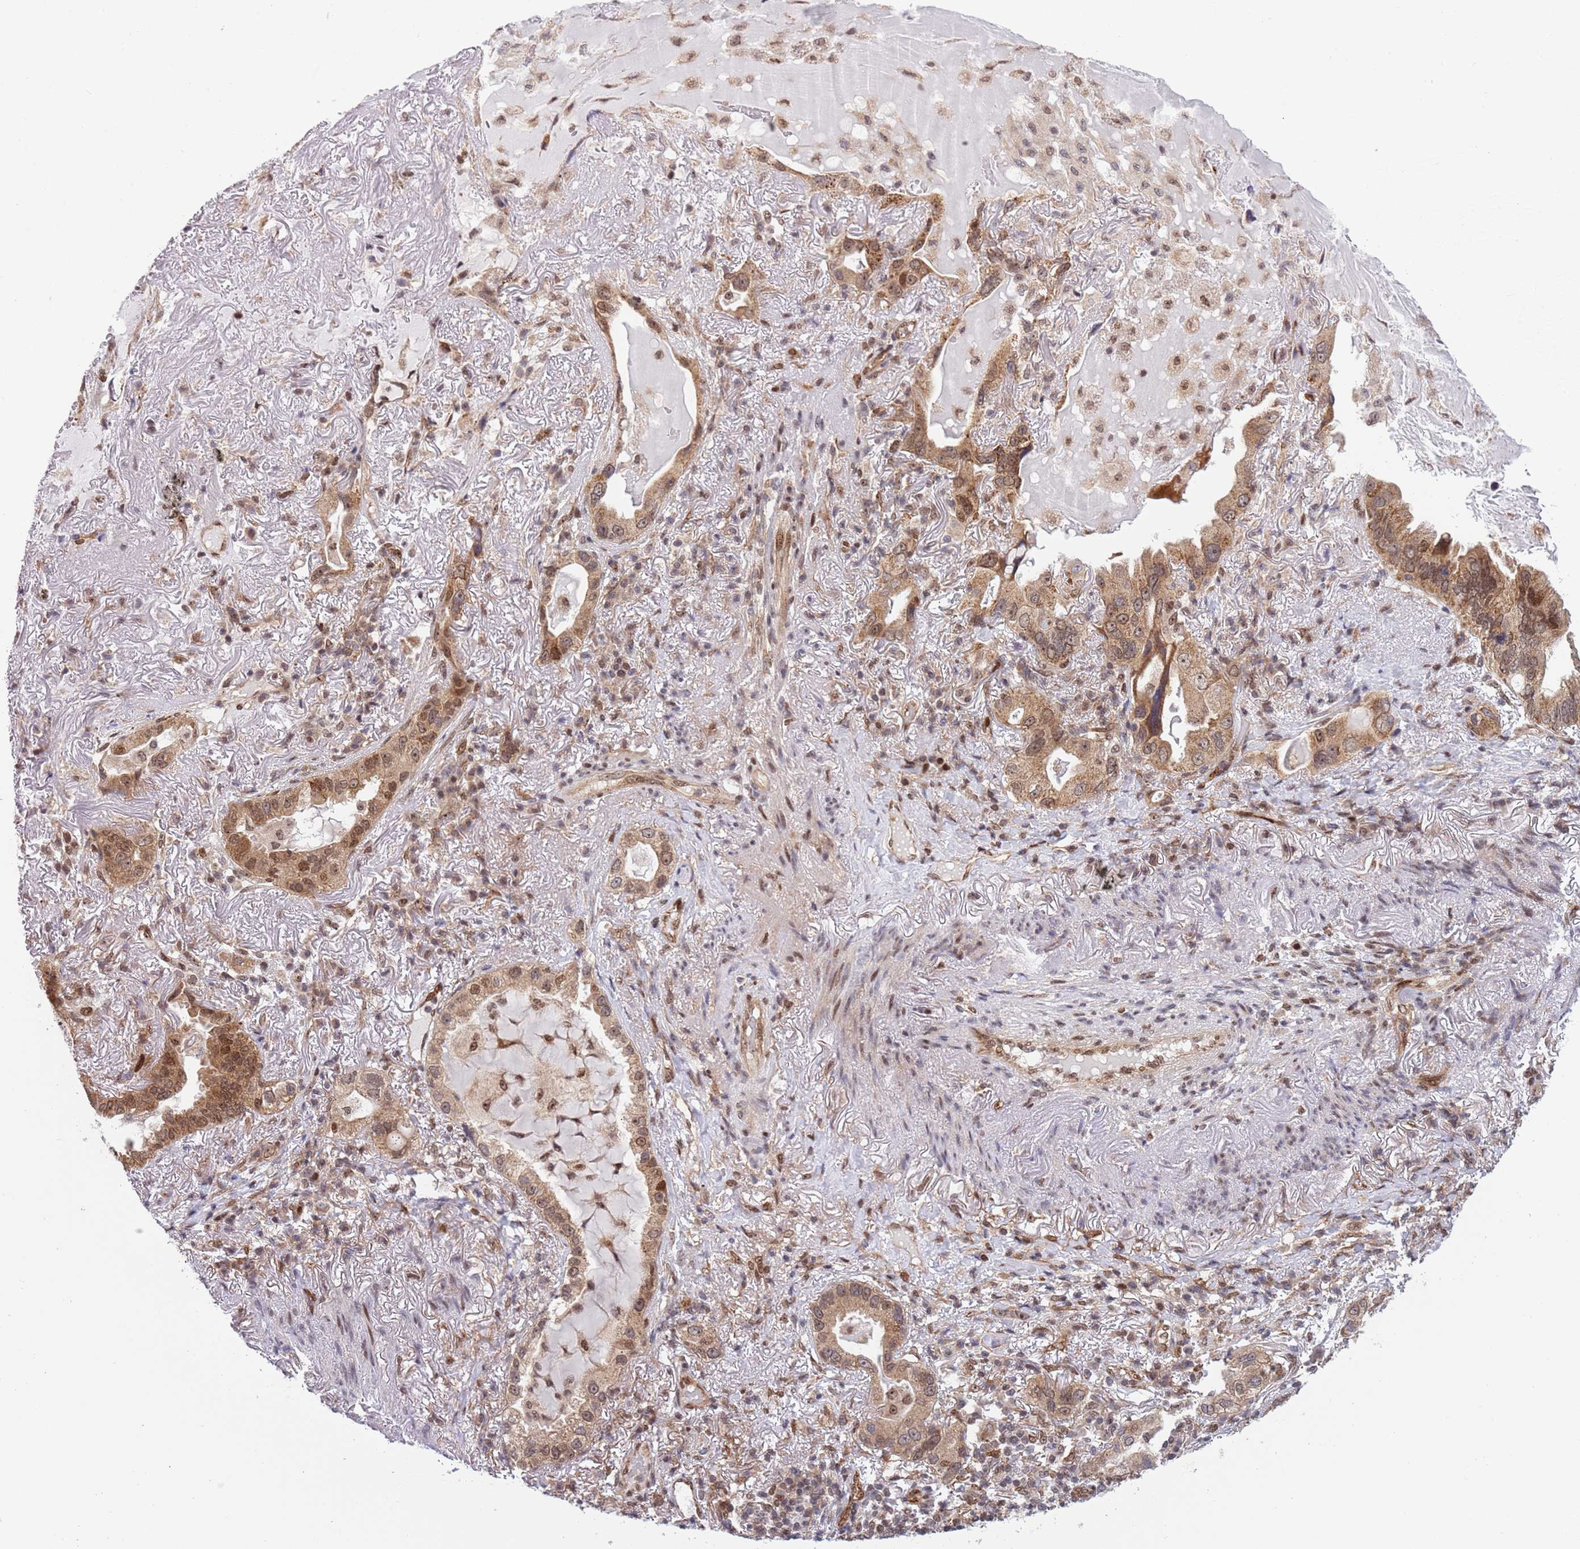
{"staining": {"intensity": "moderate", "quantity": ">75%", "location": "cytoplasmic/membranous,nuclear"}, "tissue": "lung cancer", "cell_type": "Tumor cells", "image_type": "cancer", "snomed": [{"axis": "morphology", "description": "Adenocarcinoma, NOS"}, {"axis": "topography", "description": "Lung"}], "caption": "Lung adenocarcinoma stained for a protein (brown) shows moderate cytoplasmic/membranous and nuclear positive positivity in about >75% of tumor cells.", "gene": "TBX10", "patient": {"sex": "female", "age": 69}}